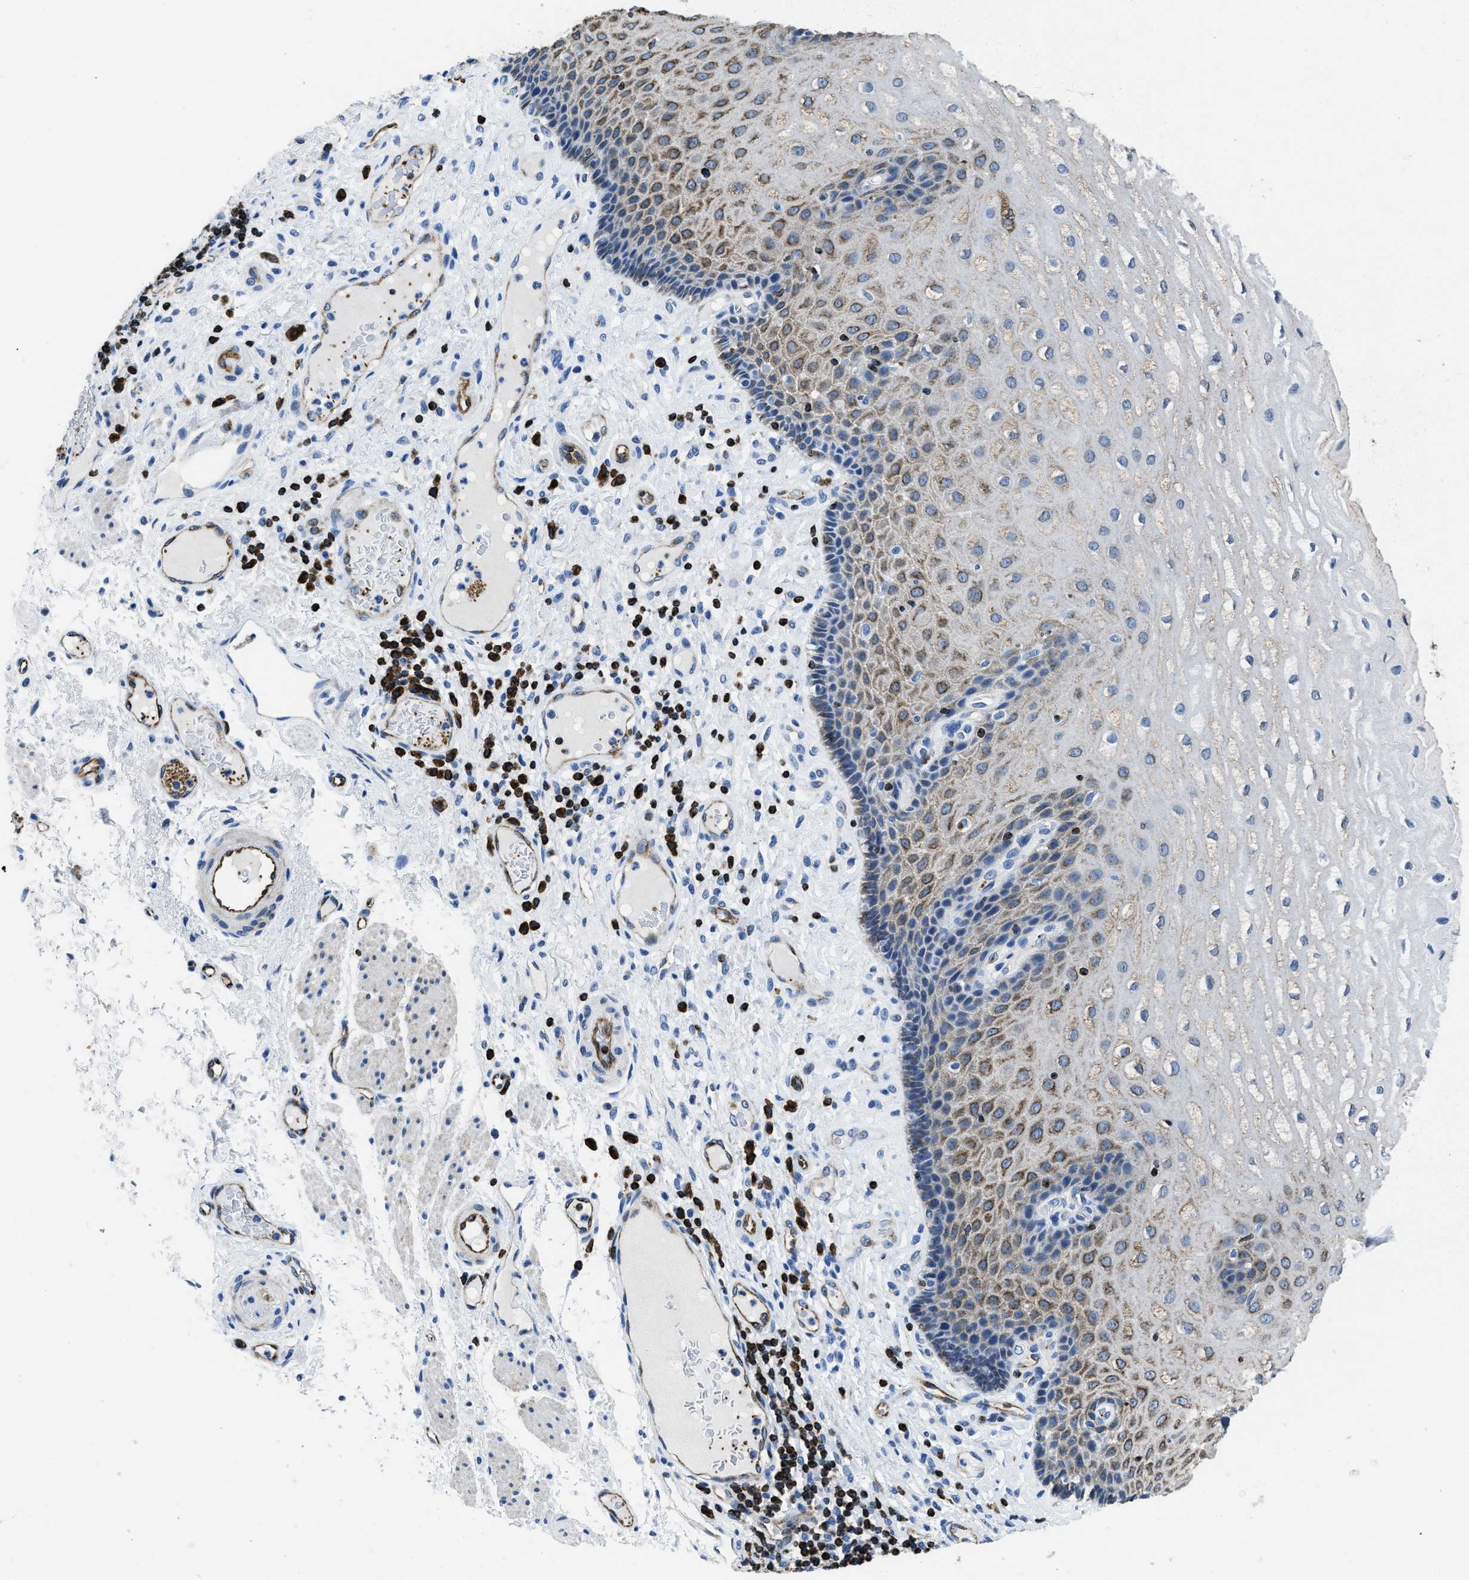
{"staining": {"intensity": "moderate", "quantity": "25%-75%", "location": "cytoplasmic/membranous"}, "tissue": "esophagus", "cell_type": "Squamous epithelial cells", "image_type": "normal", "snomed": [{"axis": "morphology", "description": "Normal tissue, NOS"}, {"axis": "topography", "description": "Esophagus"}], "caption": "Squamous epithelial cells reveal moderate cytoplasmic/membranous expression in approximately 25%-75% of cells in unremarkable esophagus.", "gene": "ITGA3", "patient": {"sex": "male", "age": 54}}